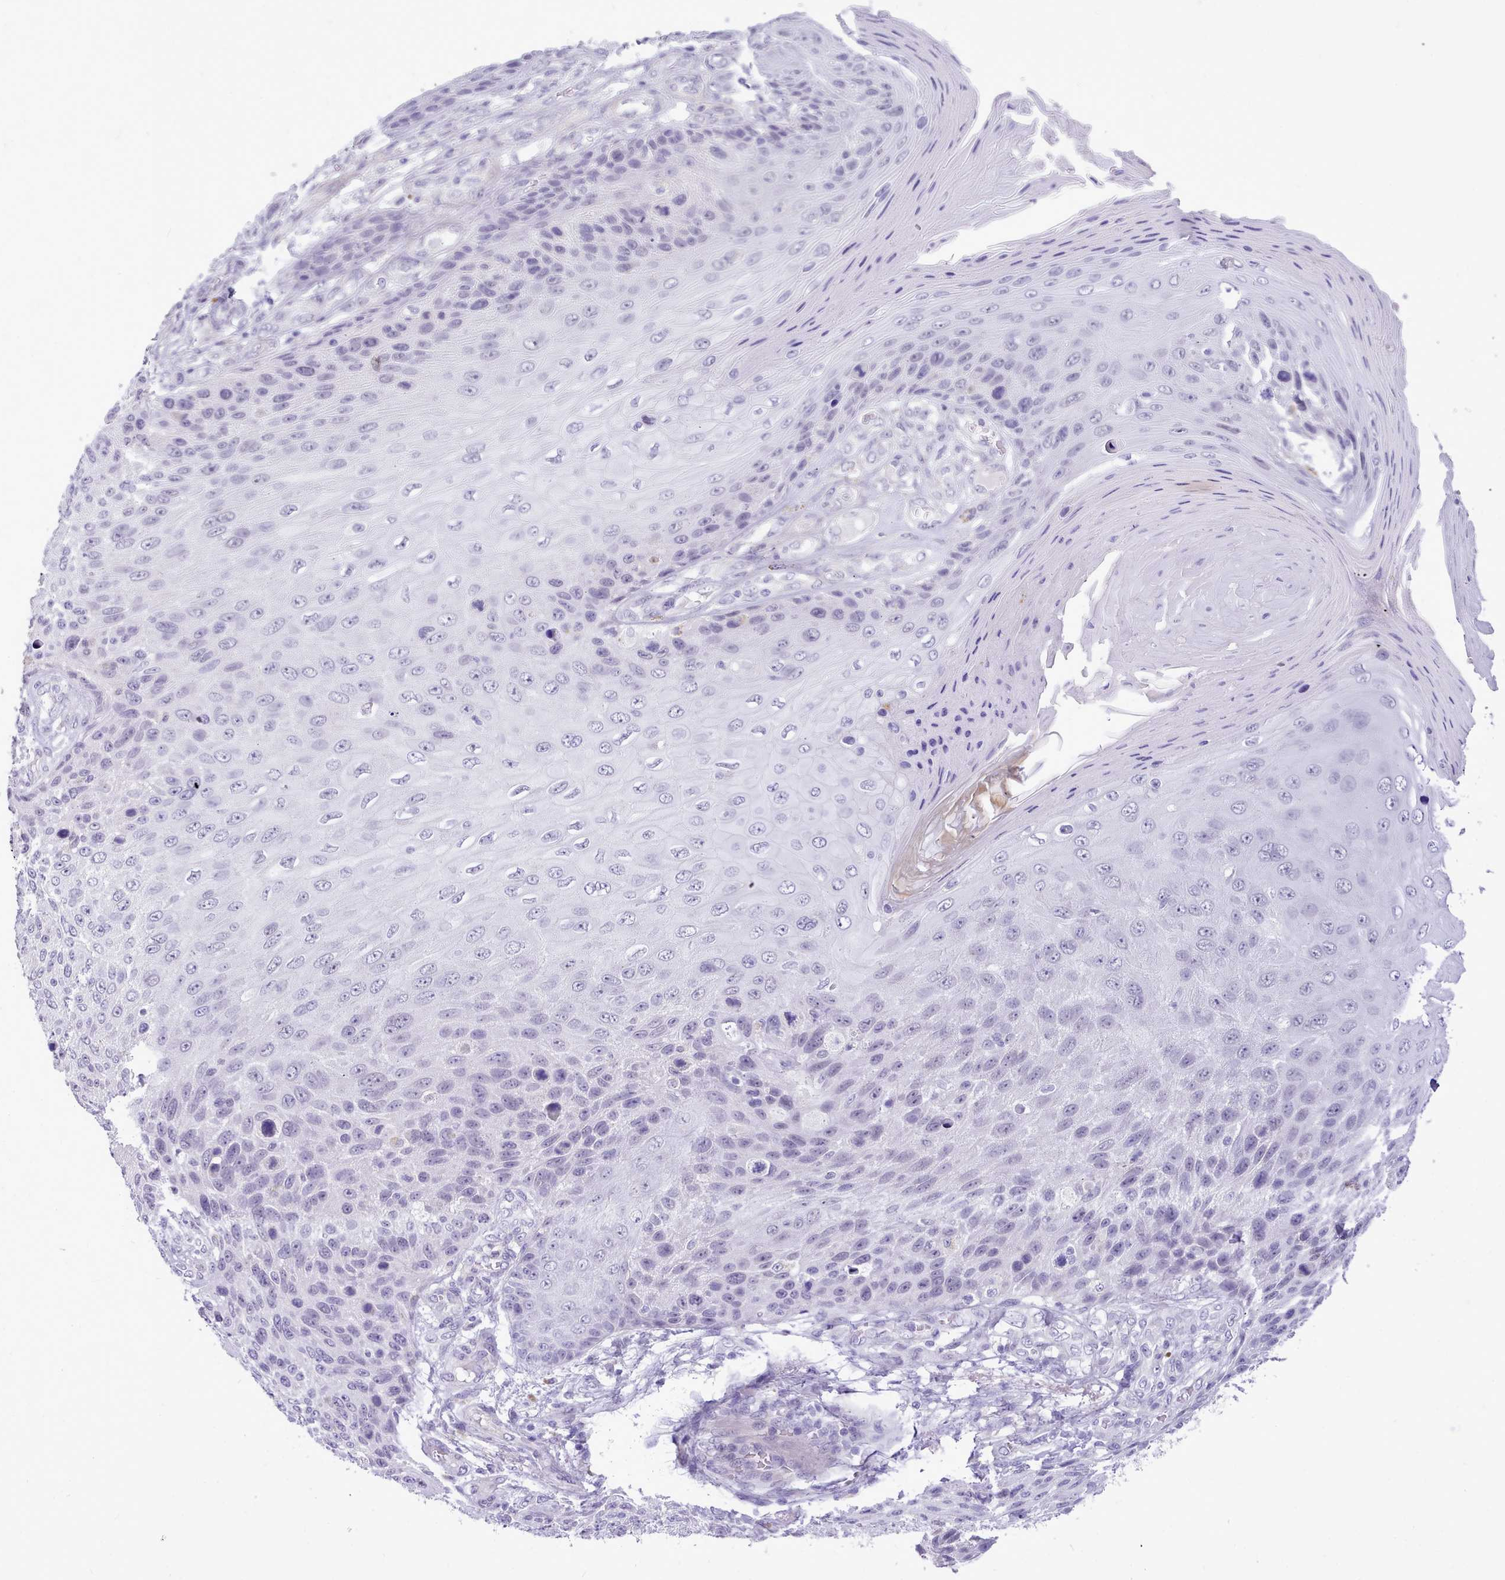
{"staining": {"intensity": "negative", "quantity": "none", "location": "none"}, "tissue": "skin cancer", "cell_type": "Tumor cells", "image_type": "cancer", "snomed": [{"axis": "morphology", "description": "Squamous cell carcinoma, NOS"}, {"axis": "topography", "description": "Skin"}], "caption": "DAB (3,3'-diaminobenzidine) immunohistochemical staining of human skin squamous cell carcinoma displays no significant positivity in tumor cells.", "gene": "LRRC37A", "patient": {"sex": "female", "age": 88}}